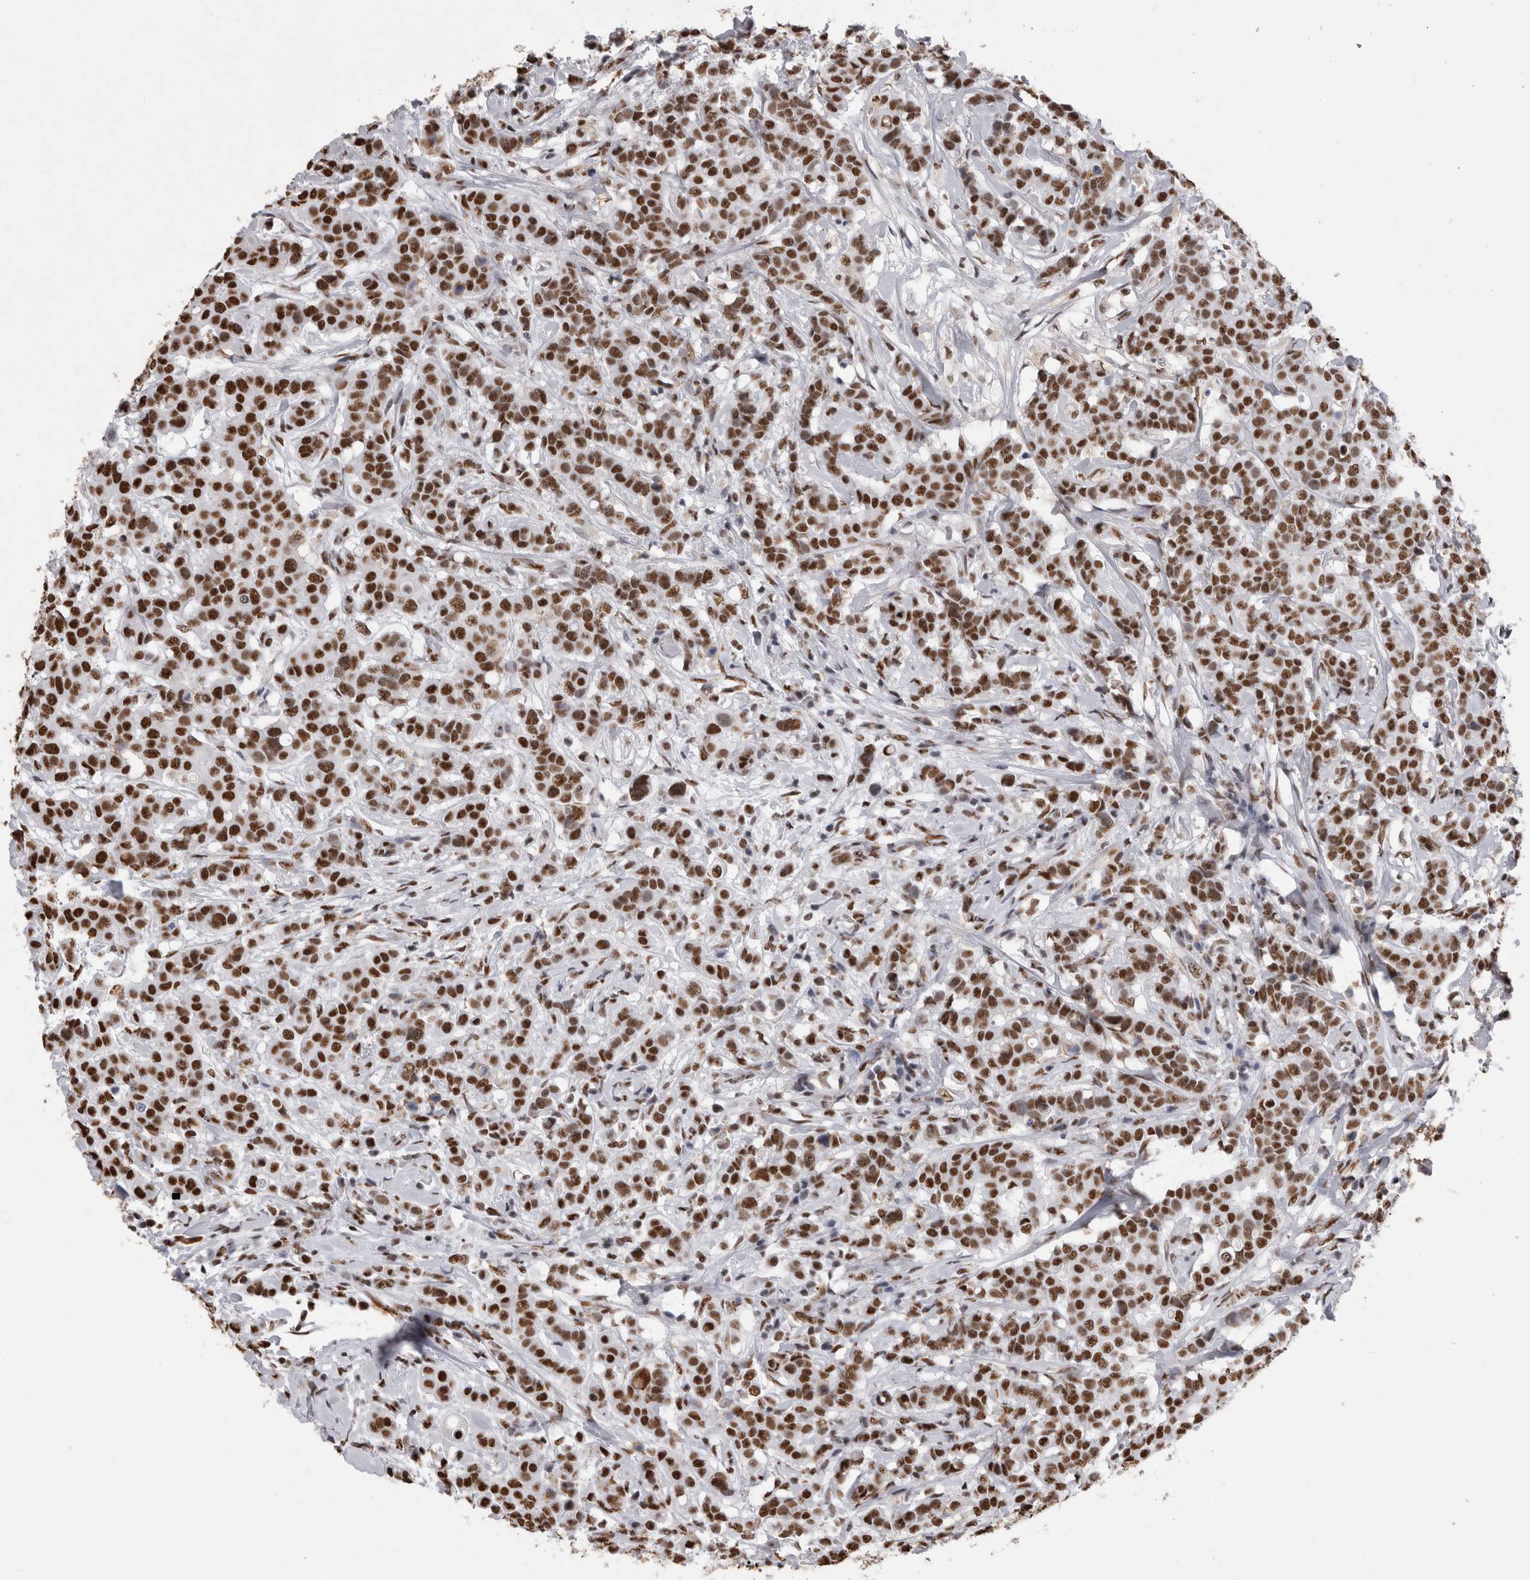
{"staining": {"intensity": "strong", "quantity": ">75%", "location": "nuclear"}, "tissue": "breast cancer", "cell_type": "Tumor cells", "image_type": "cancer", "snomed": [{"axis": "morphology", "description": "Duct carcinoma"}, {"axis": "topography", "description": "Breast"}], "caption": "IHC micrograph of human breast infiltrating ductal carcinoma stained for a protein (brown), which shows high levels of strong nuclear positivity in approximately >75% of tumor cells.", "gene": "ALPK3", "patient": {"sex": "female", "age": 27}}